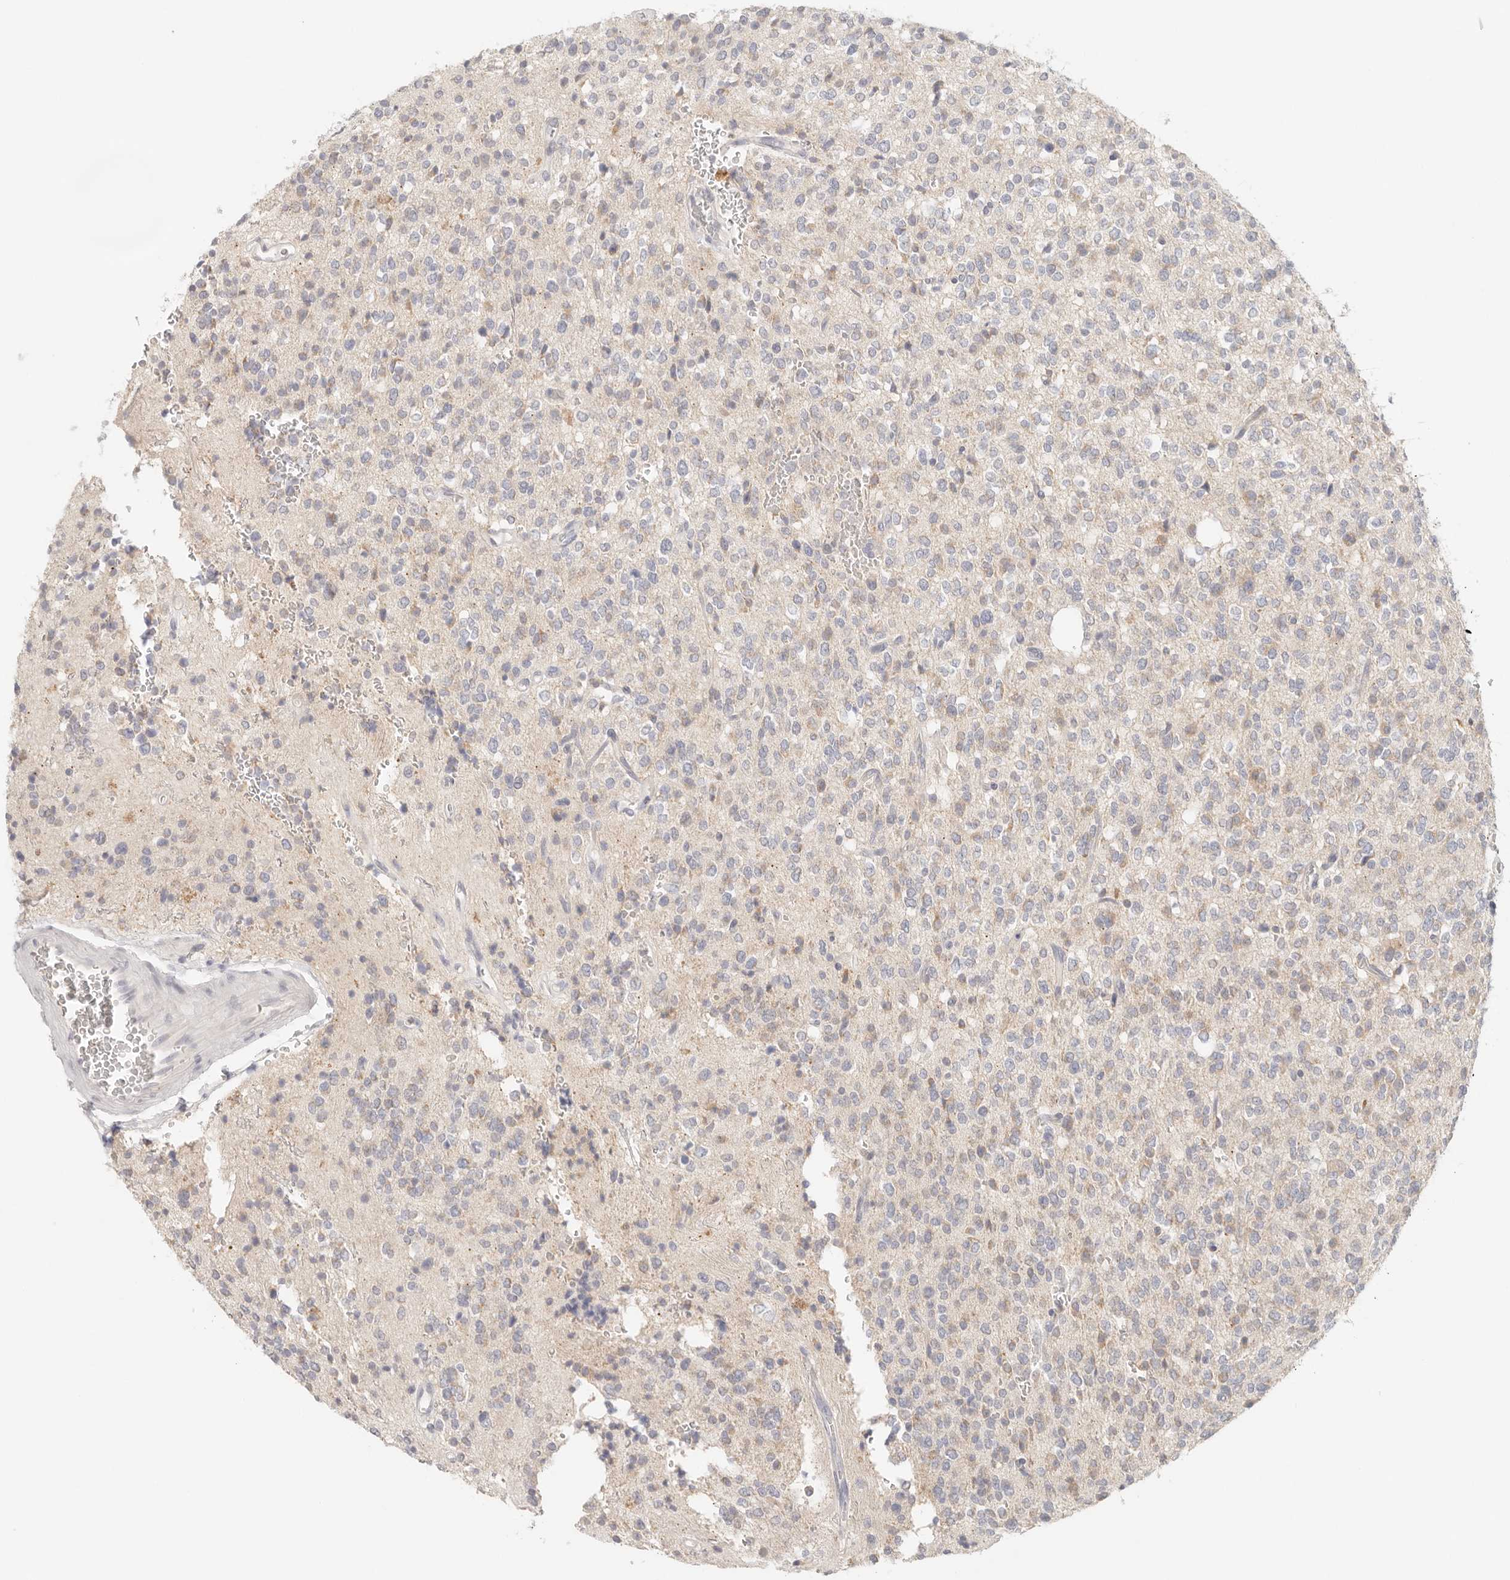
{"staining": {"intensity": "weak", "quantity": "<25%", "location": "cytoplasmic/membranous"}, "tissue": "glioma", "cell_type": "Tumor cells", "image_type": "cancer", "snomed": [{"axis": "morphology", "description": "Glioma, malignant, High grade"}, {"axis": "topography", "description": "Brain"}], "caption": "IHC histopathology image of neoplastic tissue: glioma stained with DAB (3,3'-diaminobenzidine) exhibits no significant protein staining in tumor cells.", "gene": "SPHK1", "patient": {"sex": "male", "age": 34}}